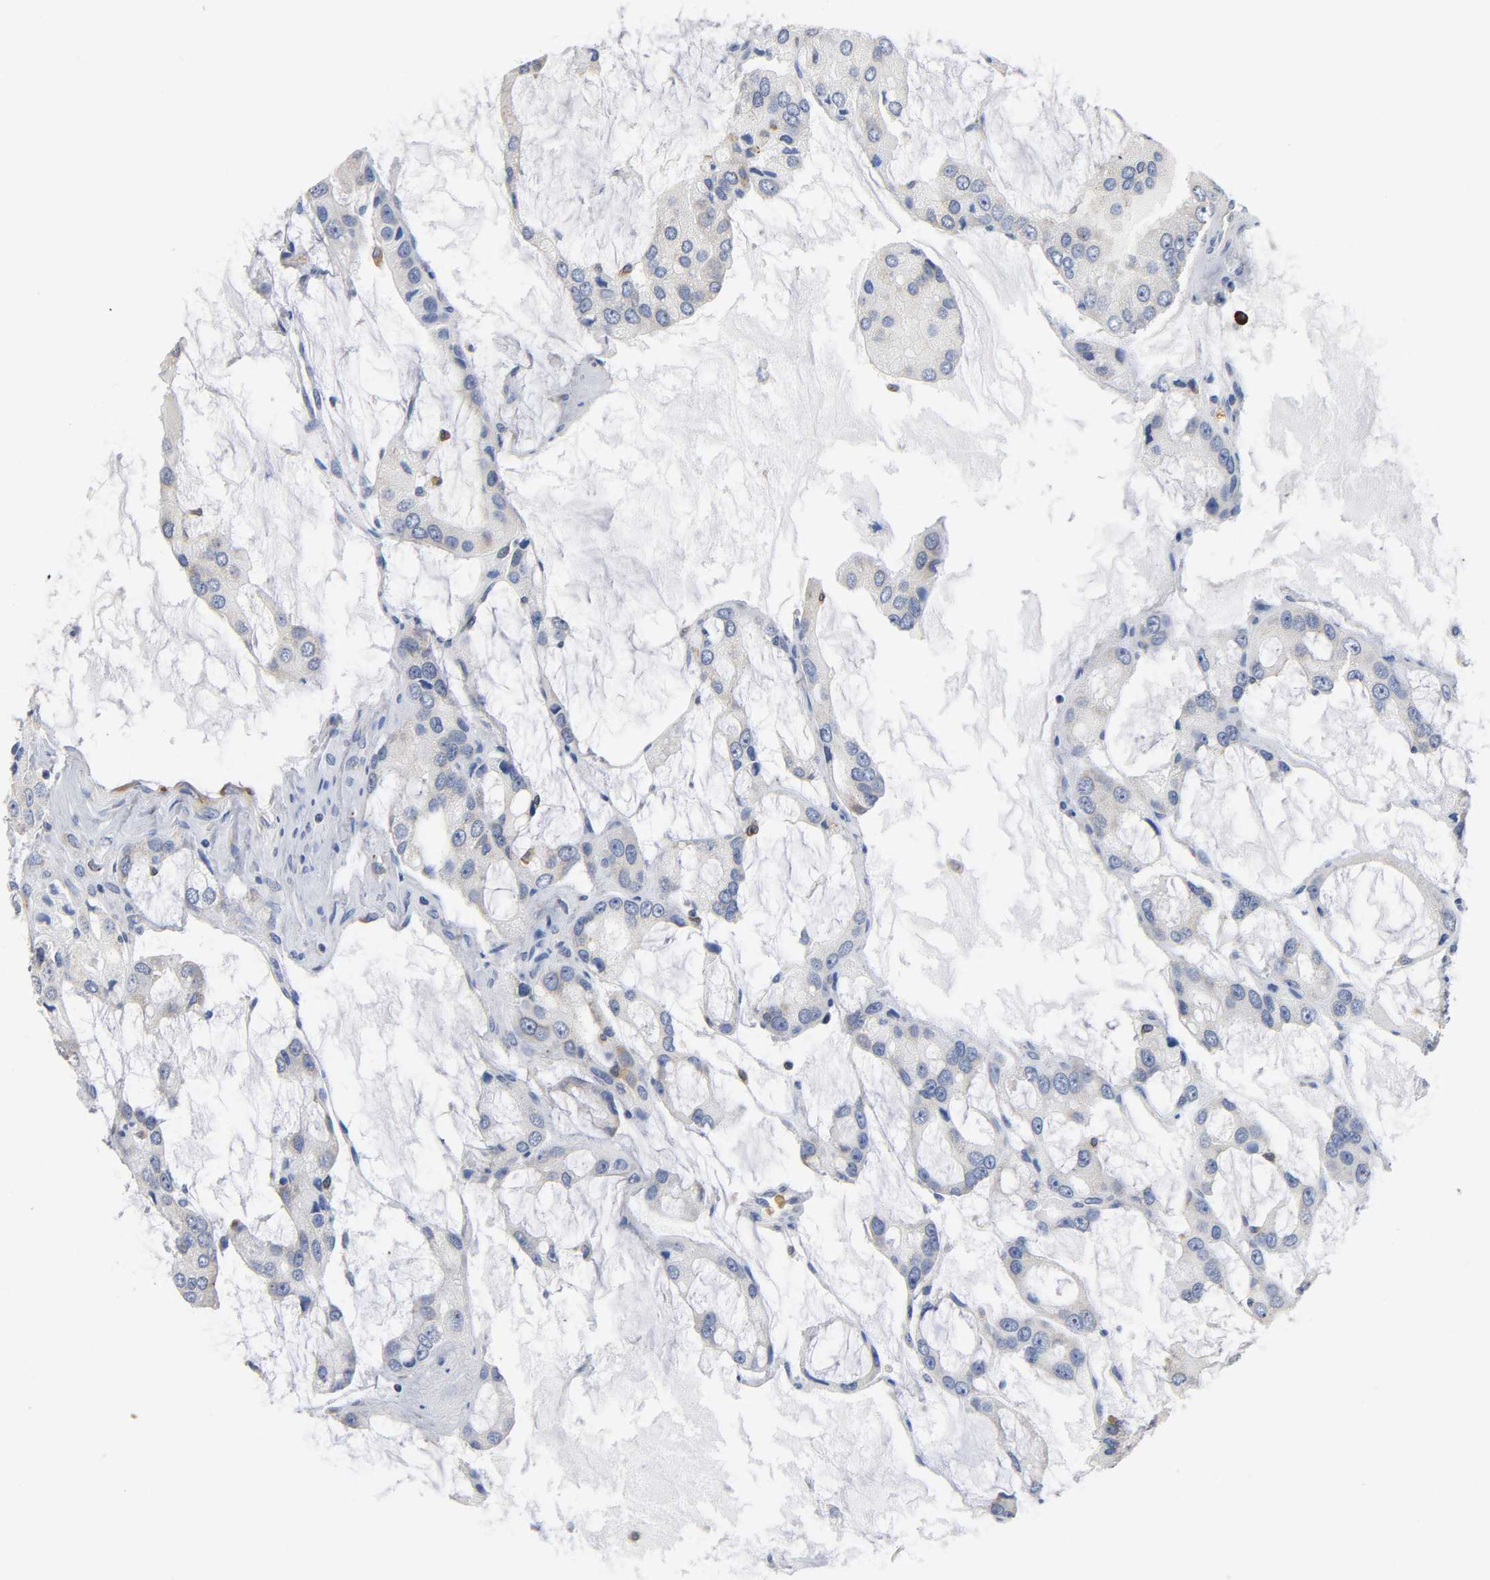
{"staining": {"intensity": "weak", "quantity": "25%-75%", "location": "cytoplasmic/membranous"}, "tissue": "prostate cancer", "cell_type": "Tumor cells", "image_type": "cancer", "snomed": [{"axis": "morphology", "description": "Adenocarcinoma, High grade"}, {"axis": "topography", "description": "Prostate"}], "caption": "This histopathology image shows immunohistochemistry (IHC) staining of prostate cancer, with low weak cytoplasmic/membranous expression in about 25%-75% of tumor cells.", "gene": "UCKL1", "patient": {"sex": "male", "age": 67}}